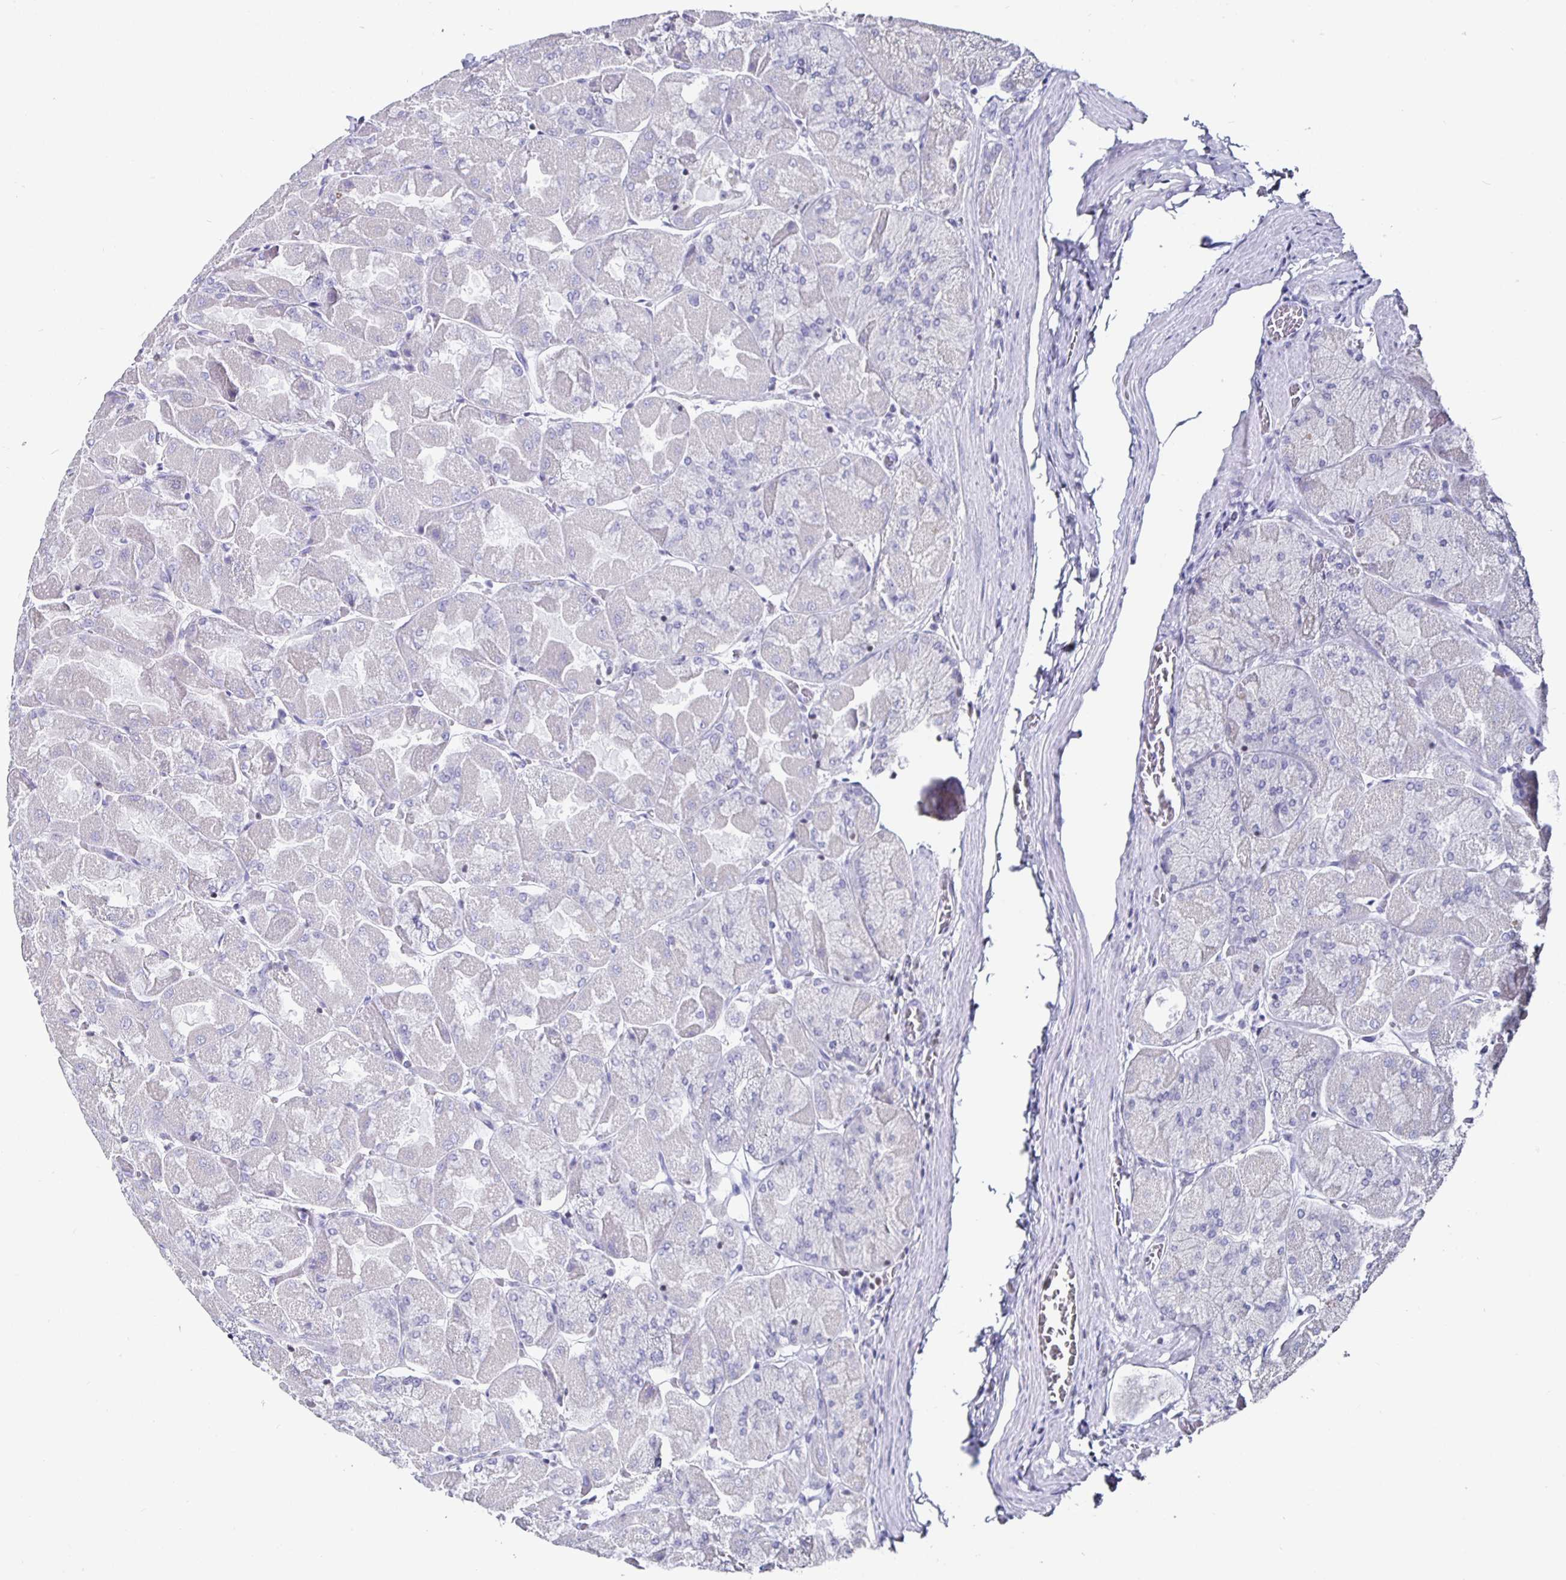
{"staining": {"intensity": "negative", "quantity": "none", "location": "none"}, "tissue": "stomach", "cell_type": "Glandular cells", "image_type": "normal", "snomed": [{"axis": "morphology", "description": "Normal tissue, NOS"}, {"axis": "topography", "description": "Stomach"}], "caption": "DAB immunohistochemical staining of unremarkable human stomach shows no significant positivity in glandular cells.", "gene": "RUNX2", "patient": {"sex": "female", "age": 61}}